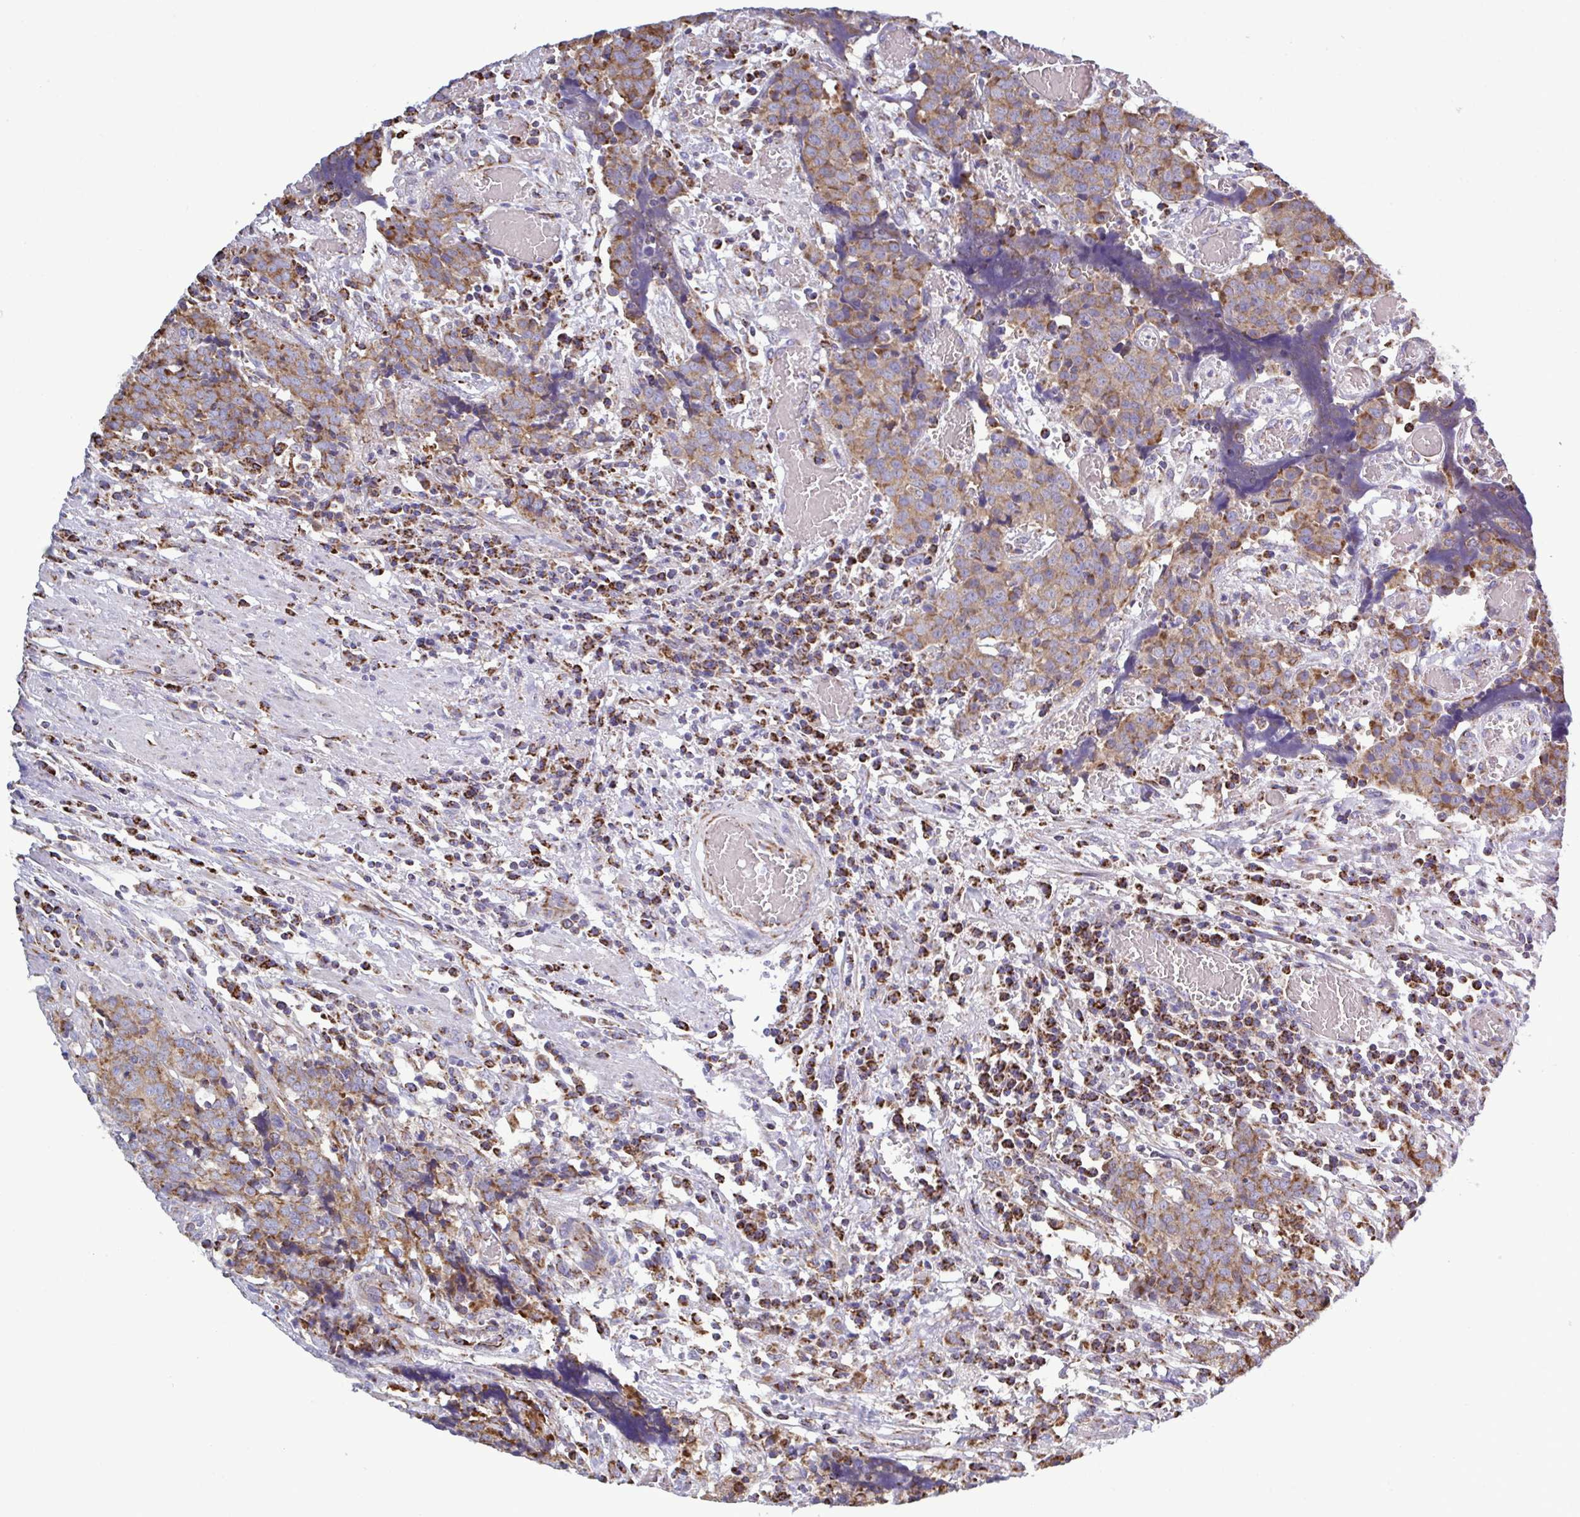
{"staining": {"intensity": "moderate", "quantity": ">75%", "location": "cytoplasmic/membranous"}, "tissue": "prostate cancer", "cell_type": "Tumor cells", "image_type": "cancer", "snomed": [{"axis": "morphology", "description": "Adenocarcinoma, High grade"}, {"axis": "topography", "description": "Prostate and seminal vesicle, NOS"}], "caption": "The photomicrograph reveals staining of prostate cancer (adenocarcinoma (high-grade)), revealing moderate cytoplasmic/membranous protein expression (brown color) within tumor cells.", "gene": "CSDE1", "patient": {"sex": "male", "age": 60}}